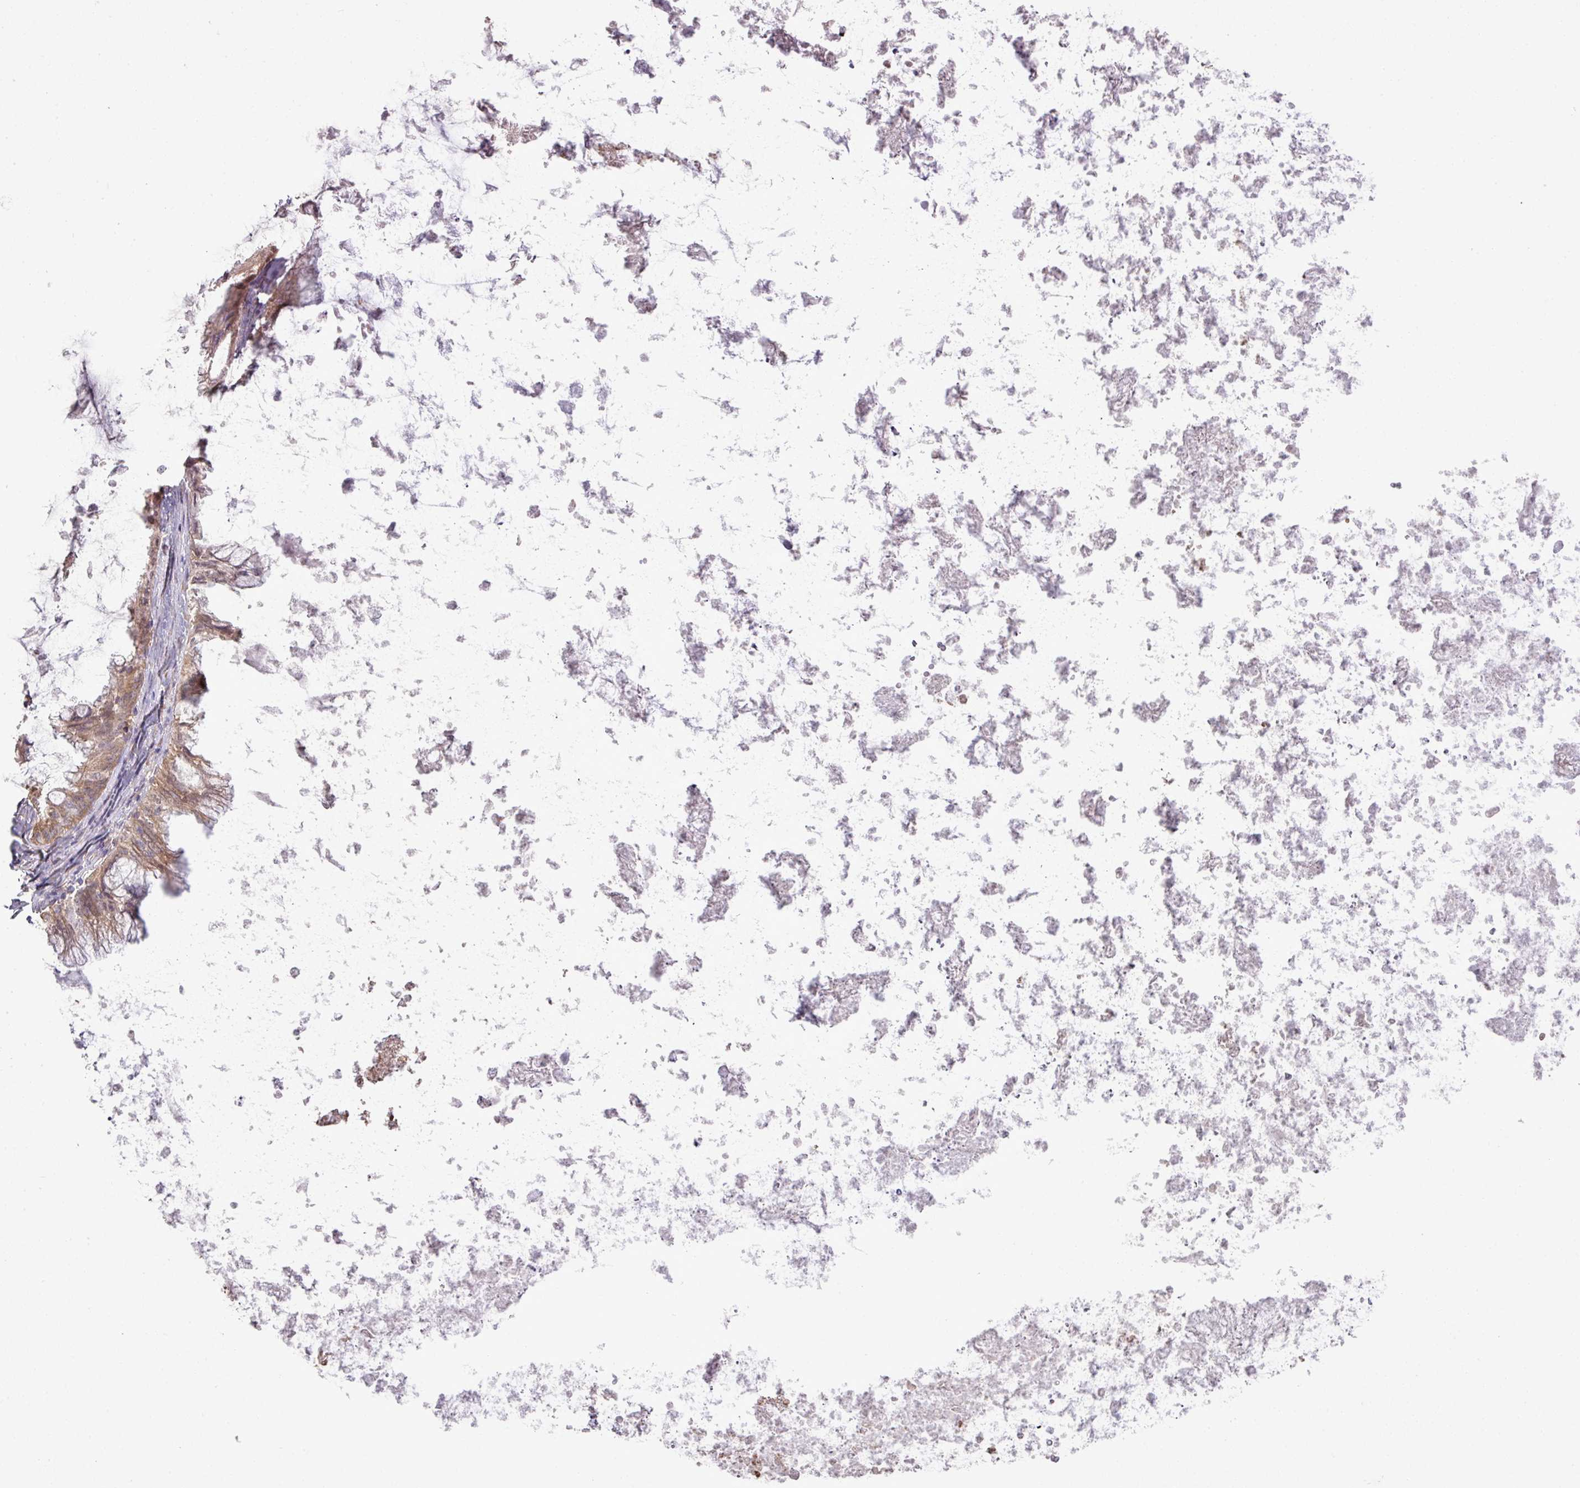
{"staining": {"intensity": "moderate", "quantity": ">75%", "location": "cytoplasmic/membranous"}, "tissue": "ovarian cancer", "cell_type": "Tumor cells", "image_type": "cancer", "snomed": [{"axis": "morphology", "description": "Cystadenocarcinoma, mucinous, NOS"}, {"axis": "topography", "description": "Ovary"}], "caption": "Protein staining by immunohistochemistry exhibits moderate cytoplasmic/membranous staining in approximately >75% of tumor cells in ovarian cancer. Immunohistochemistry (ihc) stains the protein of interest in brown and the nuclei are stained blue.", "gene": "DNAAF4", "patient": {"sex": "female", "age": 35}}